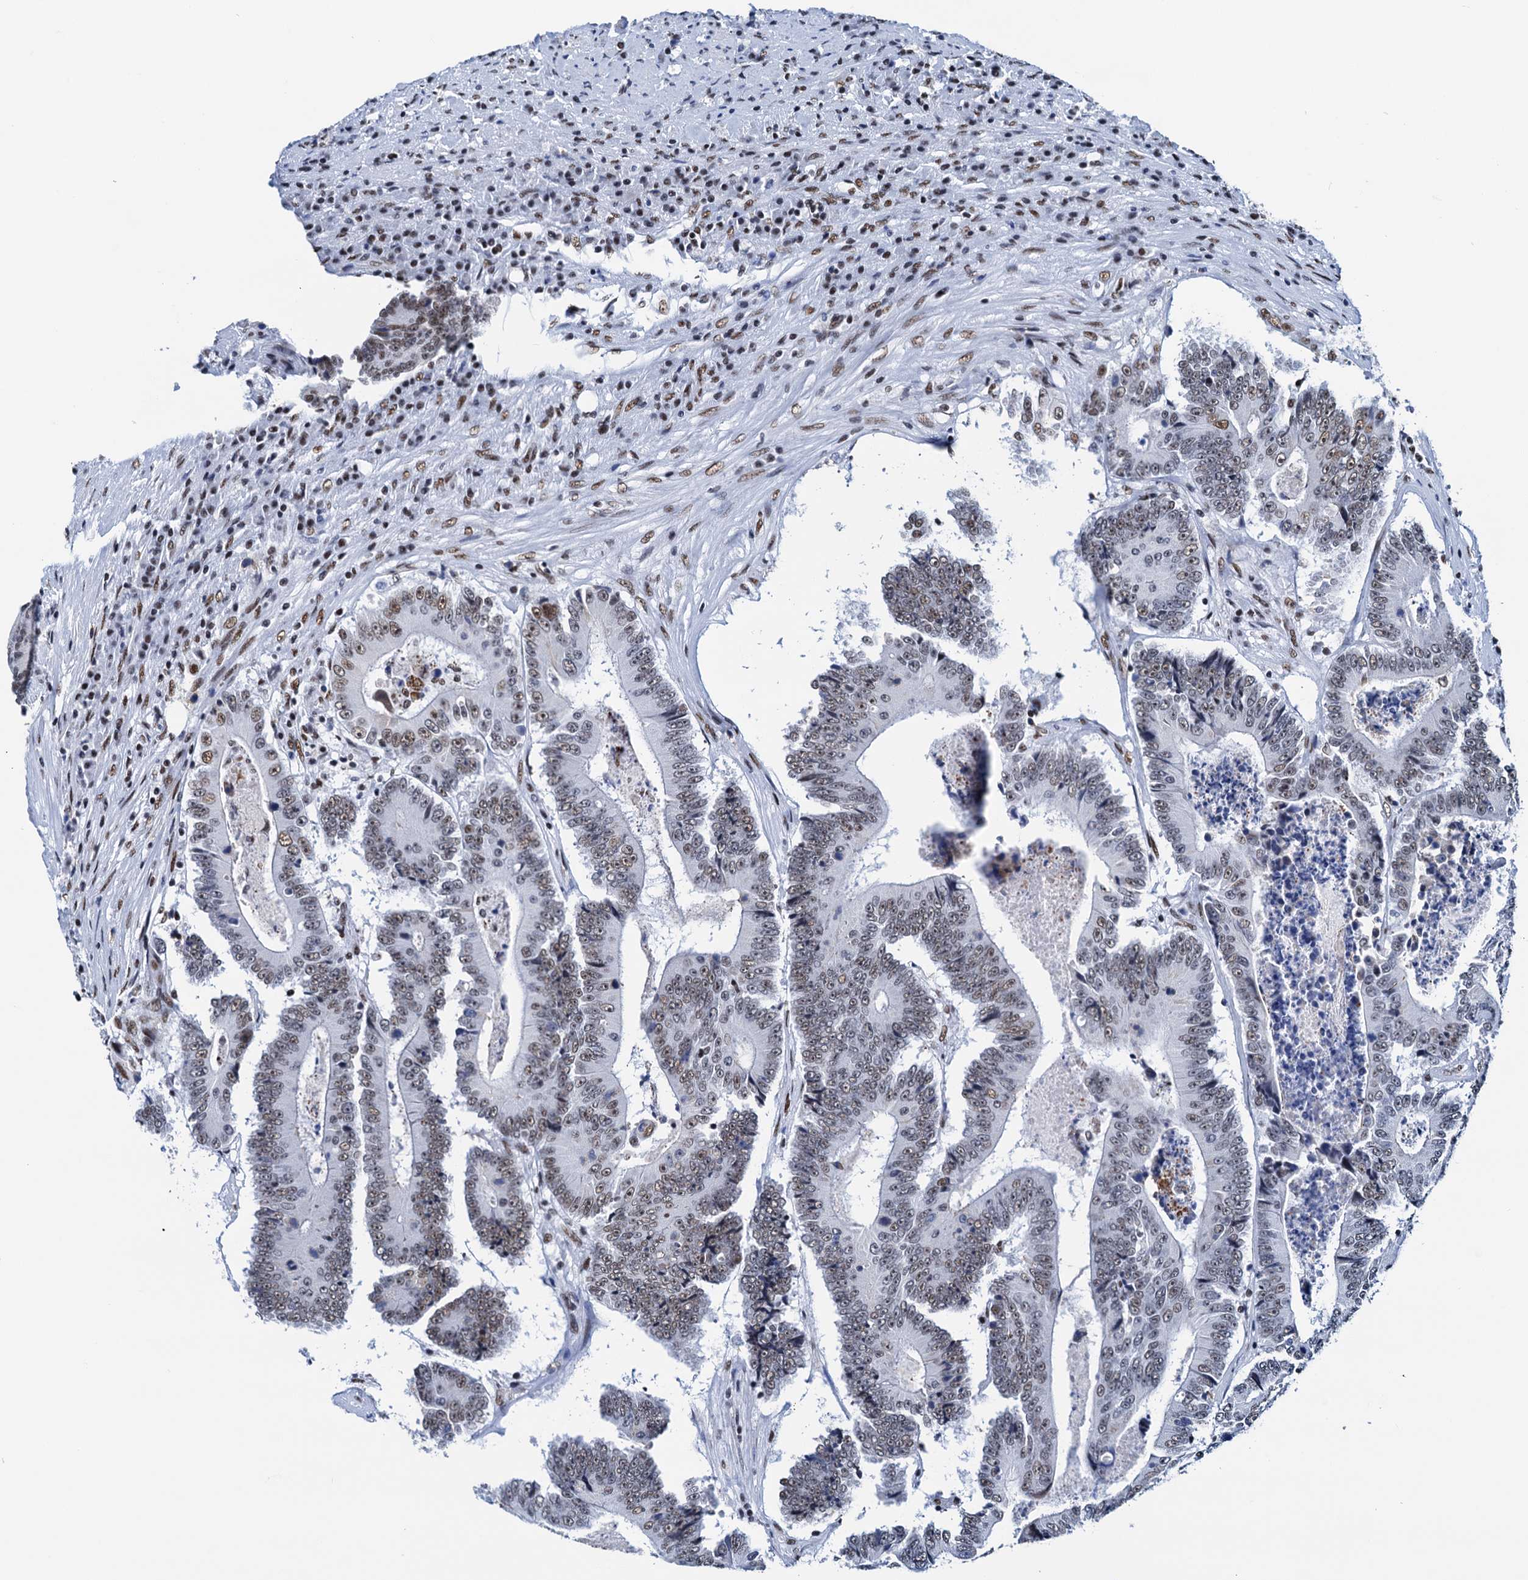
{"staining": {"intensity": "weak", "quantity": "25%-75%", "location": "nuclear"}, "tissue": "colorectal cancer", "cell_type": "Tumor cells", "image_type": "cancer", "snomed": [{"axis": "morphology", "description": "Adenocarcinoma, NOS"}, {"axis": "topography", "description": "Colon"}], "caption": "An immunohistochemistry histopathology image of tumor tissue is shown. Protein staining in brown shows weak nuclear positivity in adenocarcinoma (colorectal) within tumor cells. The staining was performed using DAB, with brown indicating positive protein expression. Nuclei are stained blue with hematoxylin.", "gene": "SLTM", "patient": {"sex": "male", "age": 83}}